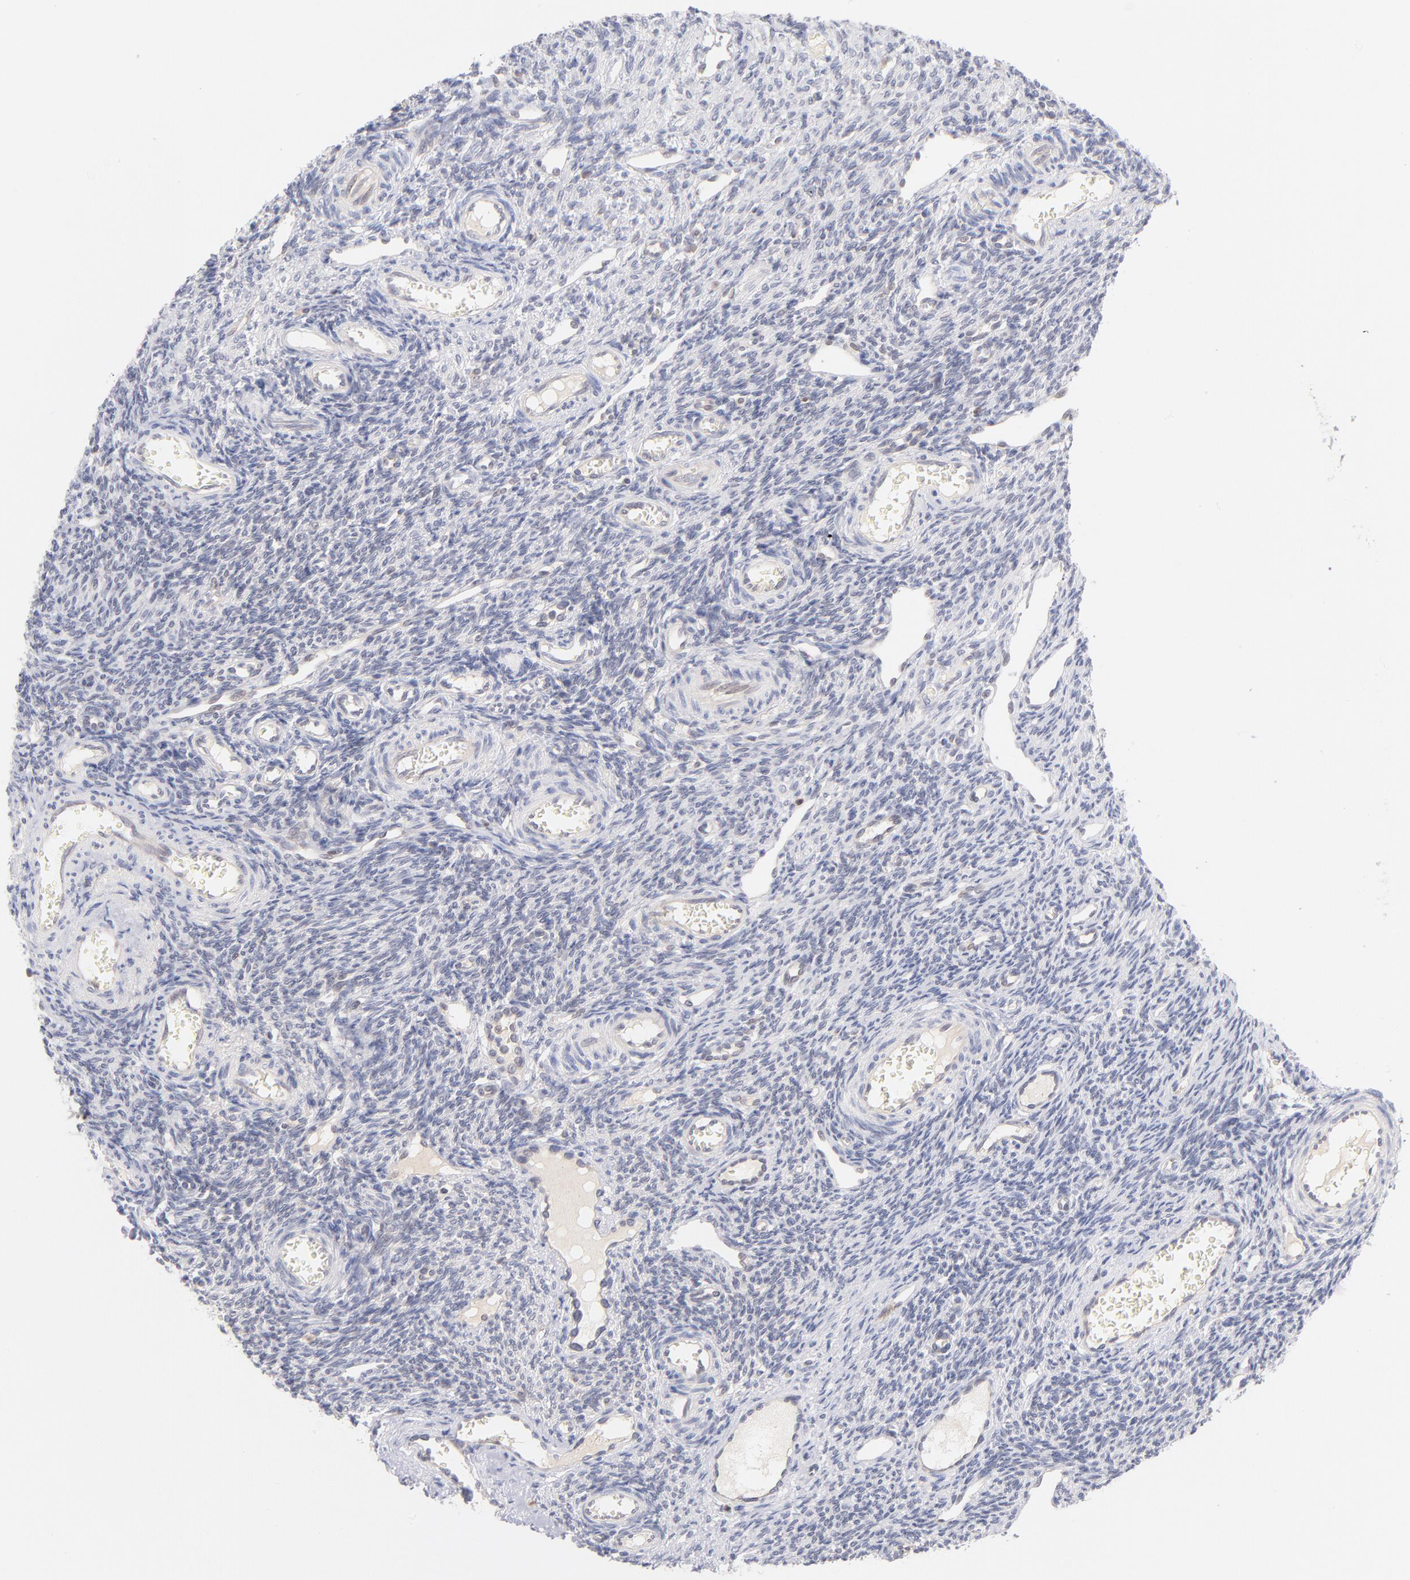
{"staining": {"intensity": "negative", "quantity": "none", "location": "none"}, "tissue": "ovary", "cell_type": "Ovarian stroma cells", "image_type": "normal", "snomed": [{"axis": "morphology", "description": "Normal tissue, NOS"}, {"axis": "topography", "description": "Ovary"}], "caption": "Immunohistochemistry micrograph of normal human ovary stained for a protein (brown), which reveals no staining in ovarian stroma cells.", "gene": "CASP6", "patient": {"sex": "female", "age": 33}}